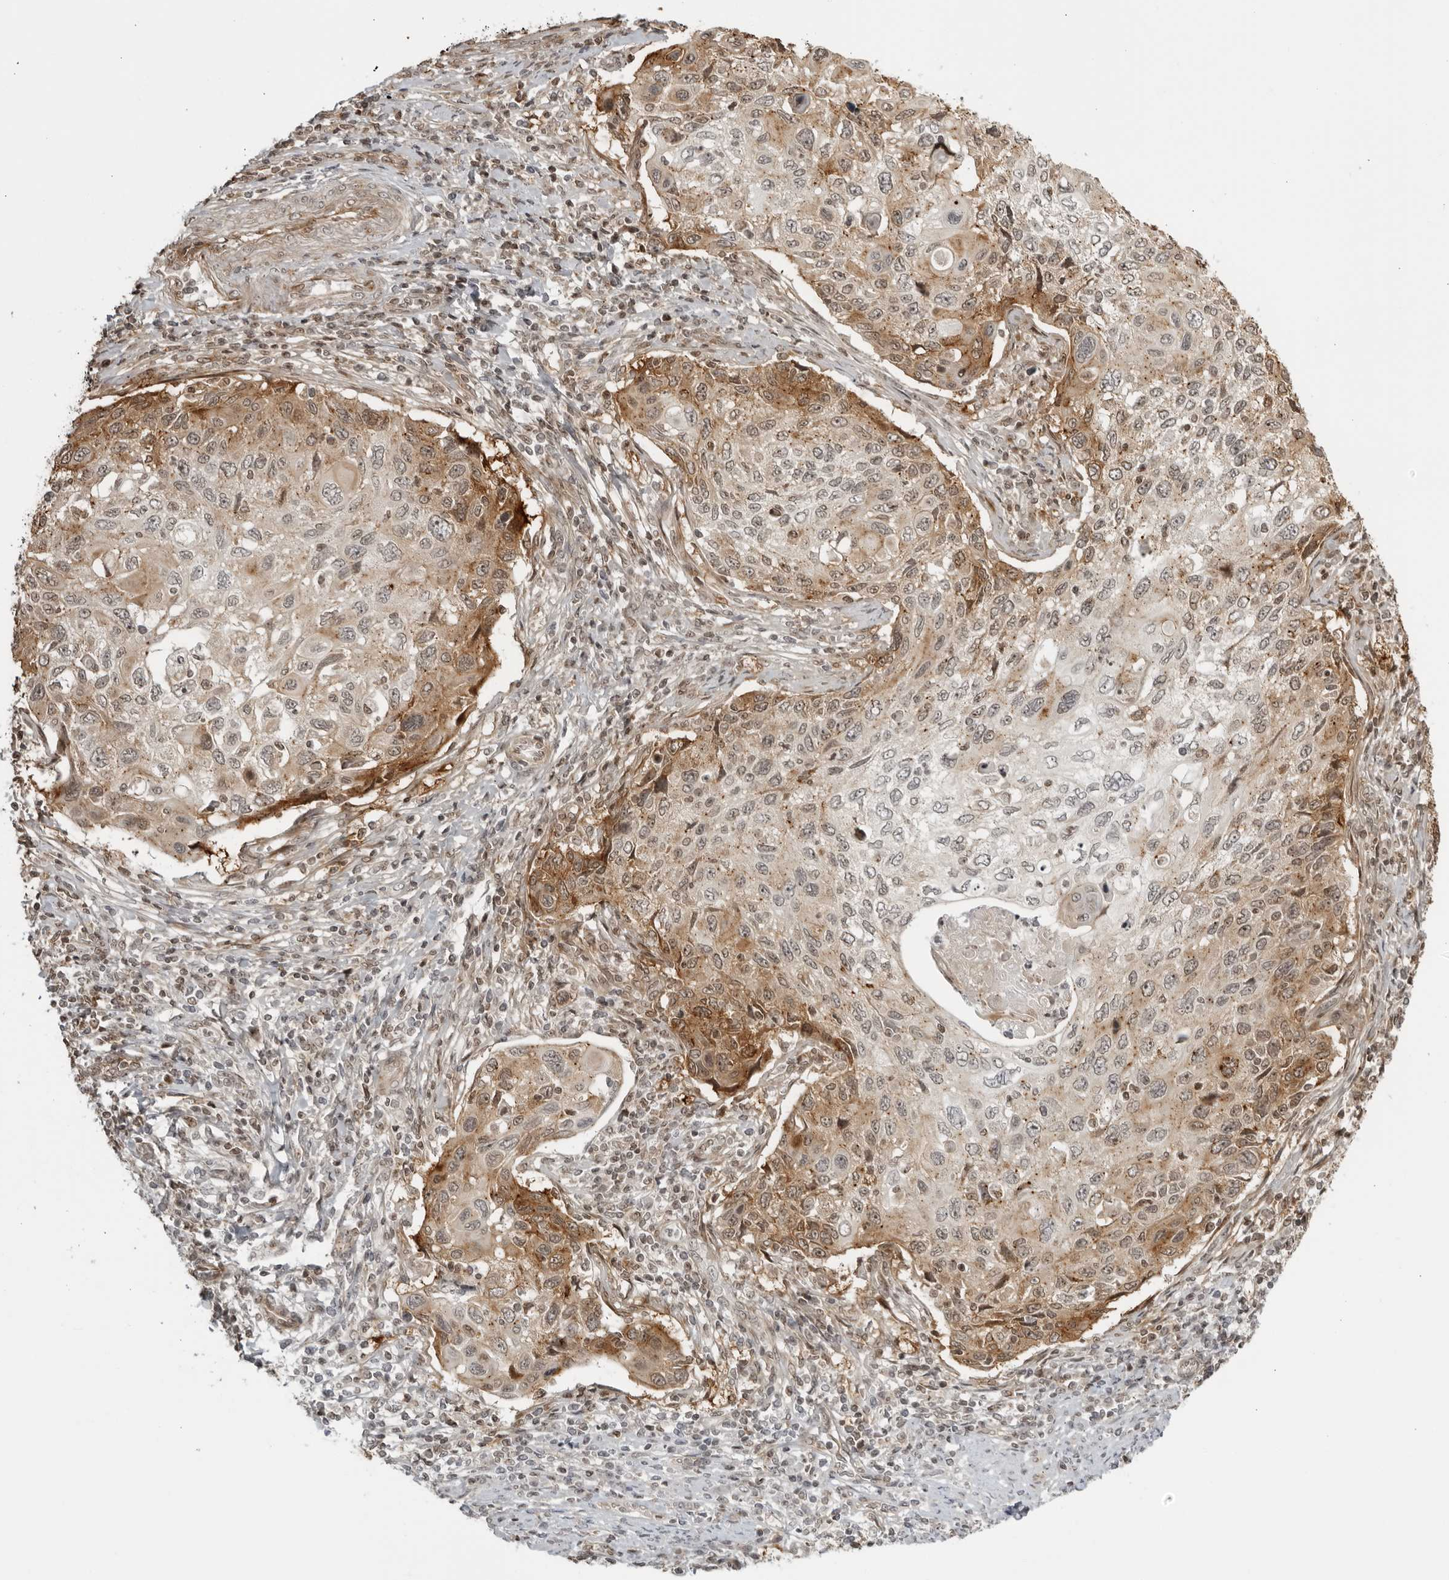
{"staining": {"intensity": "moderate", "quantity": "25%-75%", "location": "cytoplasmic/membranous"}, "tissue": "cervical cancer", "cell_type": "Tumor cells", "image_type": "cancer", "snomed": [{"axis": "morphology", "description": "Squamous cell carcinoma, NOS"}, {"axis": "topography", "description": "Cervix"}], "caption": "IHC of human cervical cancer exhibits medium levels of moderate cytoplasmic/membranous staining in about 25%-75% of tumor cells. The staining is performed using DAB brown chromogen to label protein expression. The nuclei are counter-stained blue using hematoxylin.", "gene": "TCF21", "patient": {"sex": "female", "age": 70}}